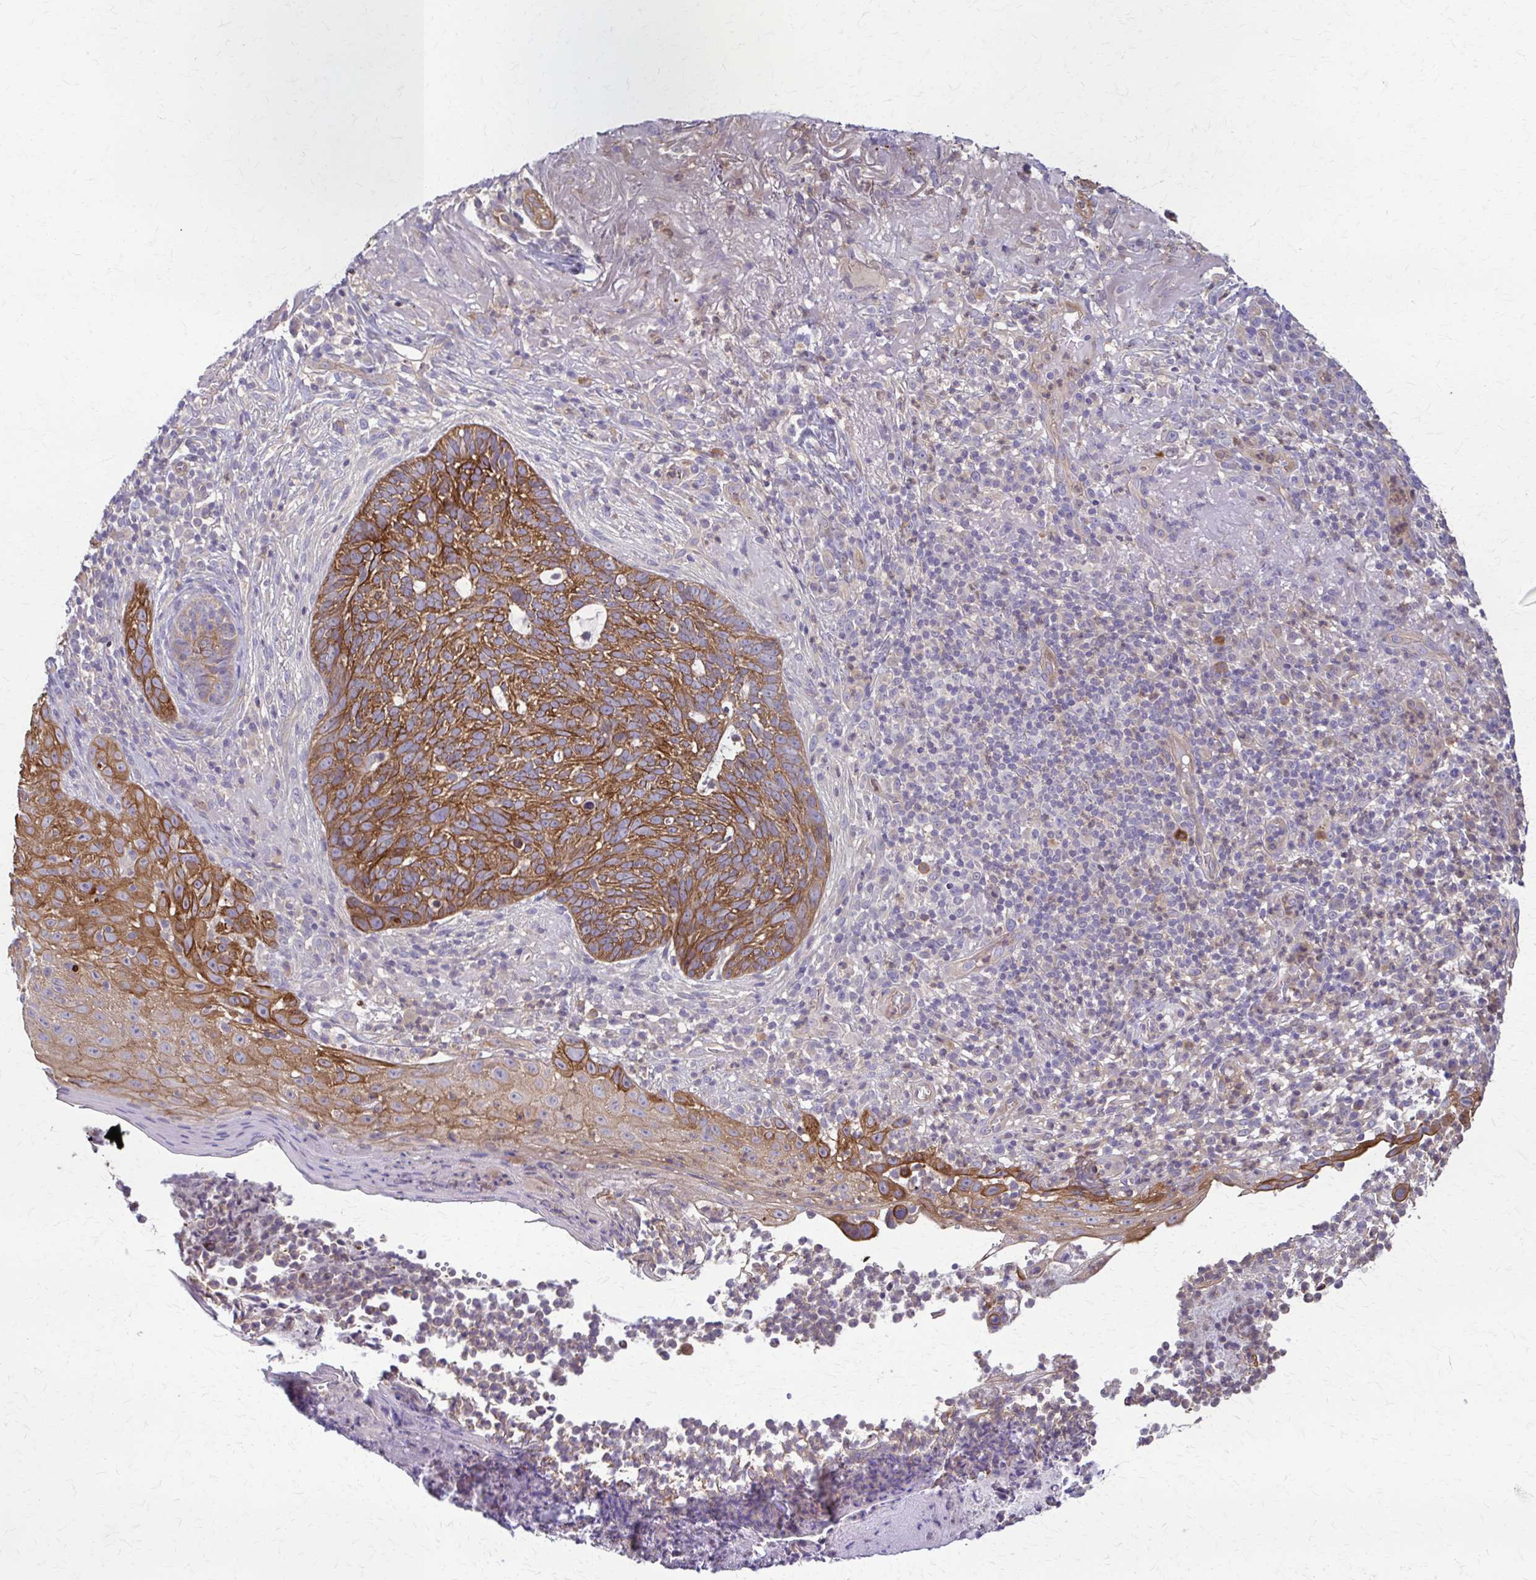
{"staining": {"intensity": "moderate", "quantity": ">75%", "location": "cytoplasmic/membranous"}, "tissue": "skin cancer", "cell_type": "Tumor cells", "image_type": "cancer", "snomed": [{"axis": "morphology", "description": "Basal cell carcinoma"}, {"axis": "topography", "description": "Skin"}, {"axis": "topography", "description": "Skin of face"}], "caption": "Immunohistochemical staining of human skin cancer (basal cell carcinoma) reveals medium levels of moderate cytoplasmic/membranous protein positivity in about >75% of tumor cells. The protein of interest is stained brown, and the nuclei are stained in blue (DAB (3,3'-diaminobenzidine) IHC with brightfield microscopy, high magnification).", "gene": "DSP", "patient": {"sex": "female", "age": 95}}